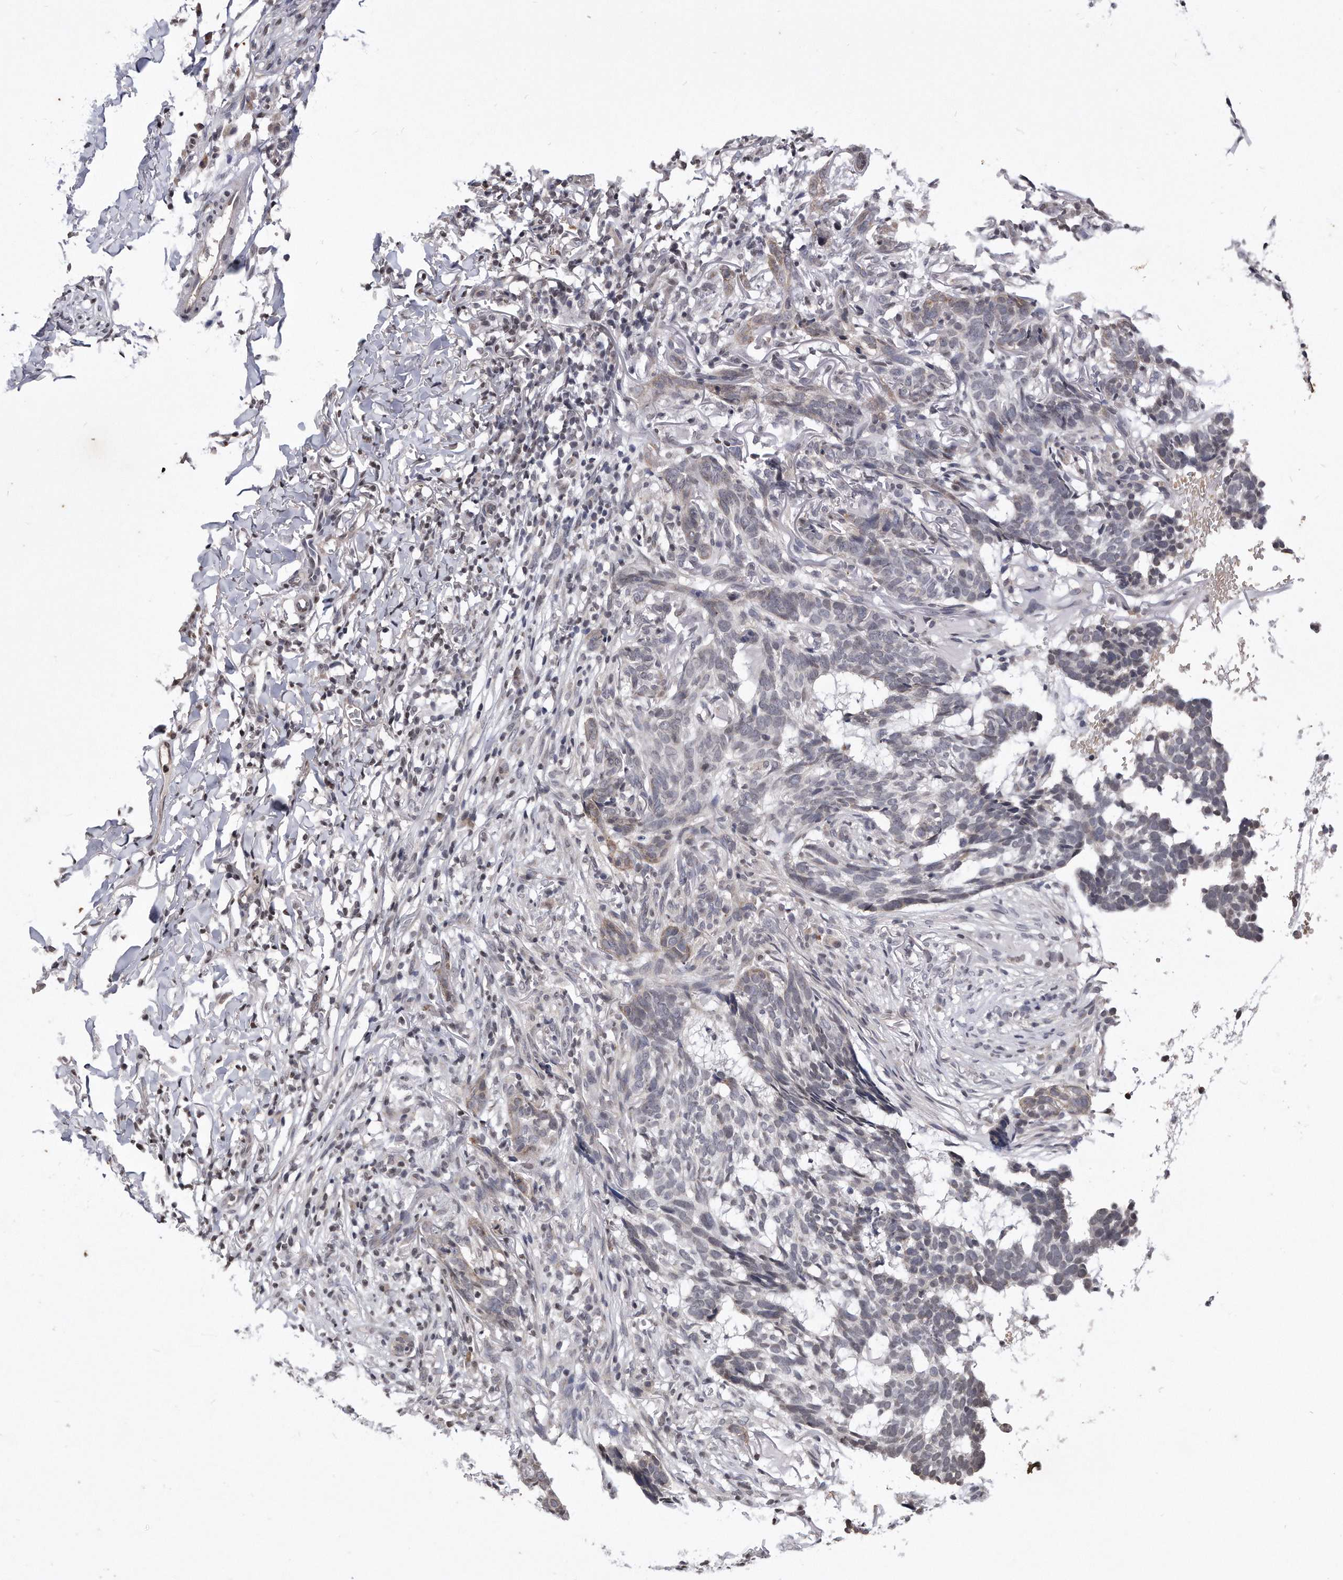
{"staining": {"intensity": "negative", "quantity": "none", "location": "none"}, "tissue": "skin cancer", "cell_type": "Tumor cells", "image_type": "cancer", "snomed": [{"axis": "morphology", "description": "Basal cell carcinoma"}, {"axis": "topography", "description": "Skin"}], "caption": "Skin cancer was stained to show a protein in brown. There is no significant staining in tumor cells. (Stains: DAB immunohistochemistry with hematoxylin counter stain, Microscopy: brightfield microscopy at high magnification).", "gene": "DAB1", "patient": {"sex": "male", "age": 85}}